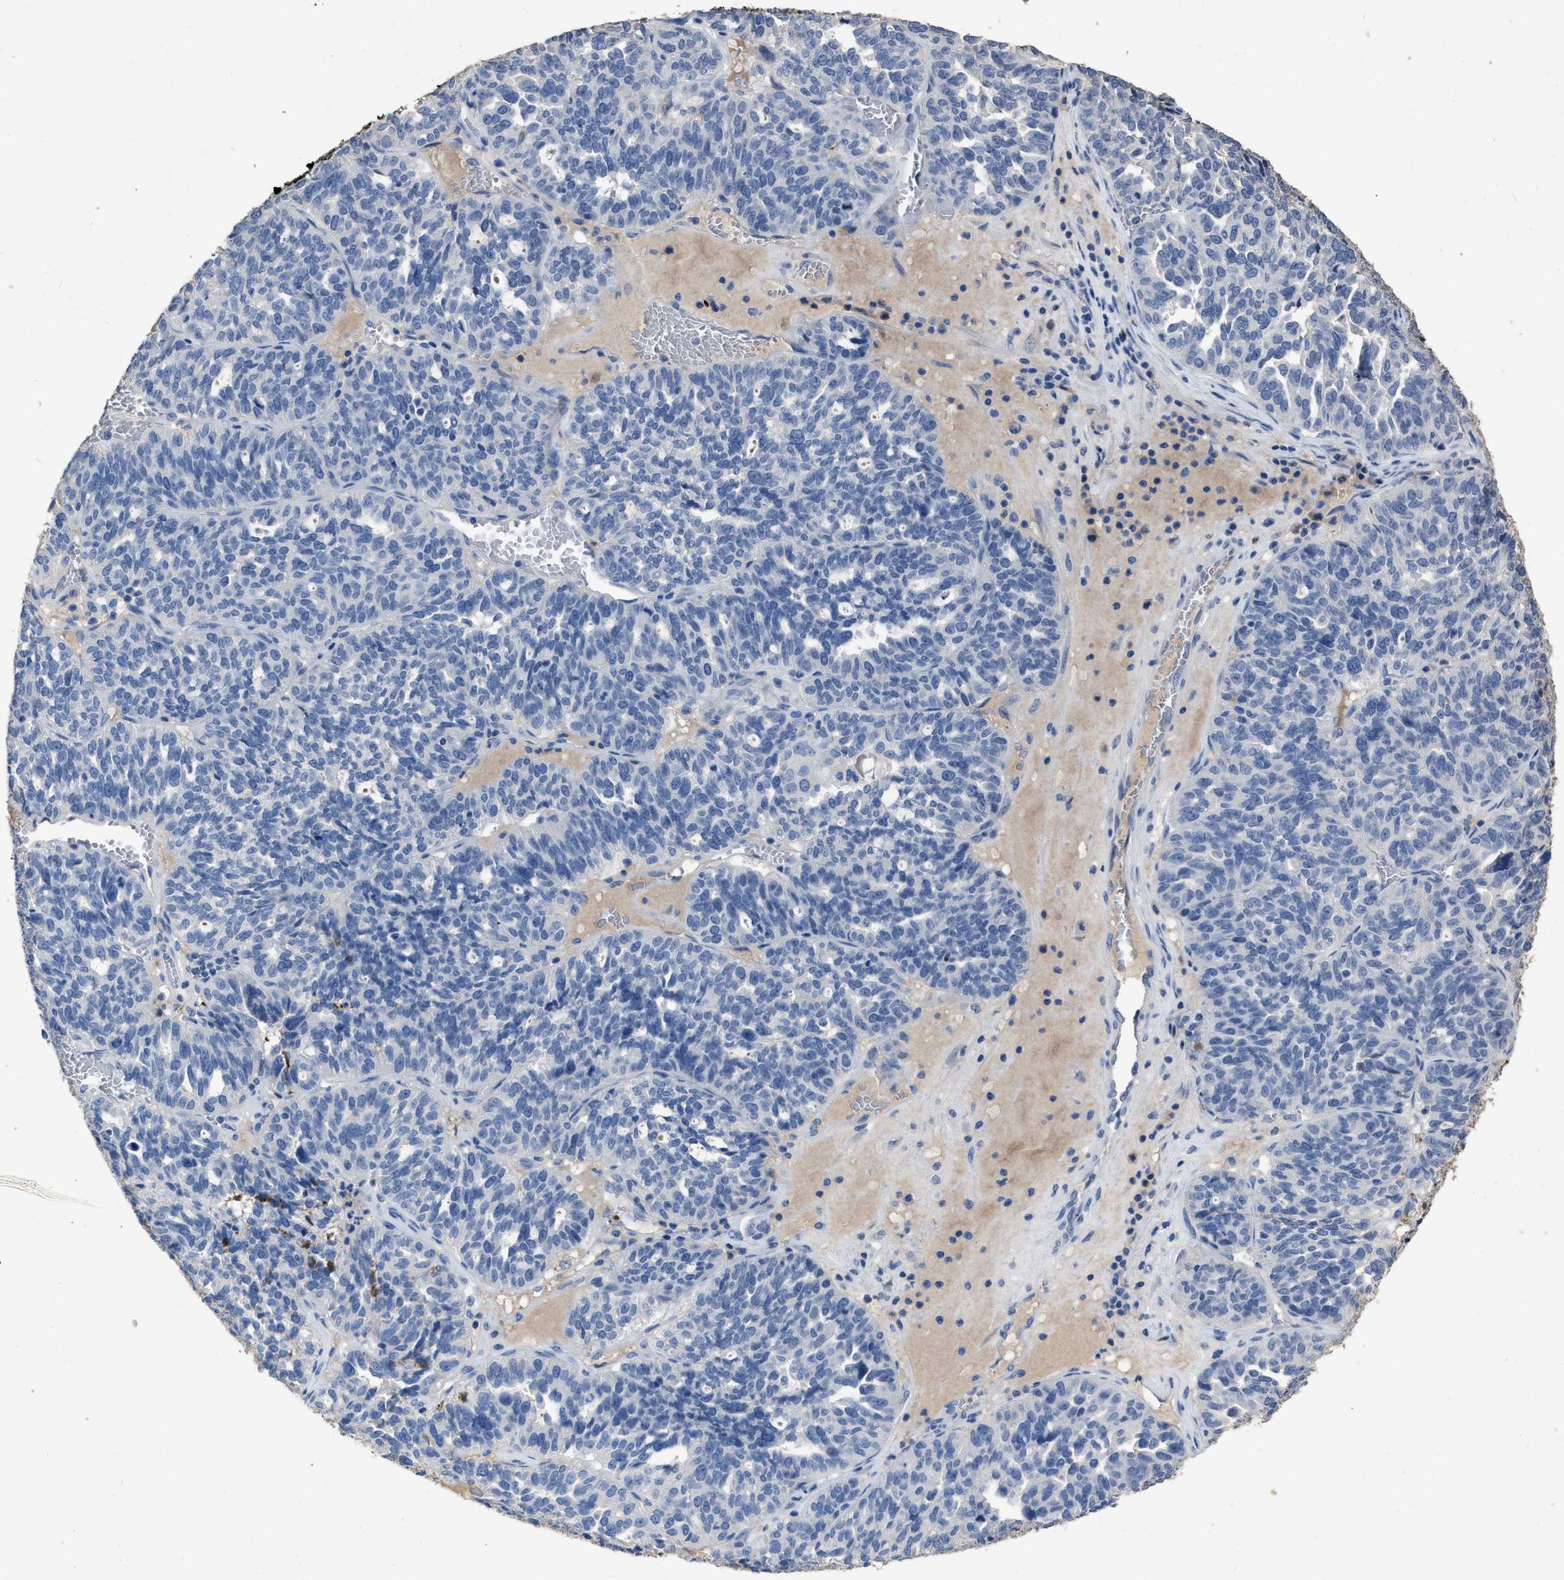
{"staining": {"intensity": "negative", "quantity": "none", "location": "none"}, "tissue": "ovarian cancer", "cell_type": "Tumor cells", "image_type": "cancer", "snomed": [{"axis": "morphology", "description": "Cystadenocarcinoma, serous, NOS"}, {"axis": "topography", "description": "Ovary"}], "caption": "The photomicrograph reveals no staining of tumor cells in ovarian cancer. (Brightfield microscopy of DAB (3,3'-diaminobenzidine) immunohistochemistry (IHC) at high magnification).", "gene": "HABP2", "patient": {"sex": "female", "age": 59}}